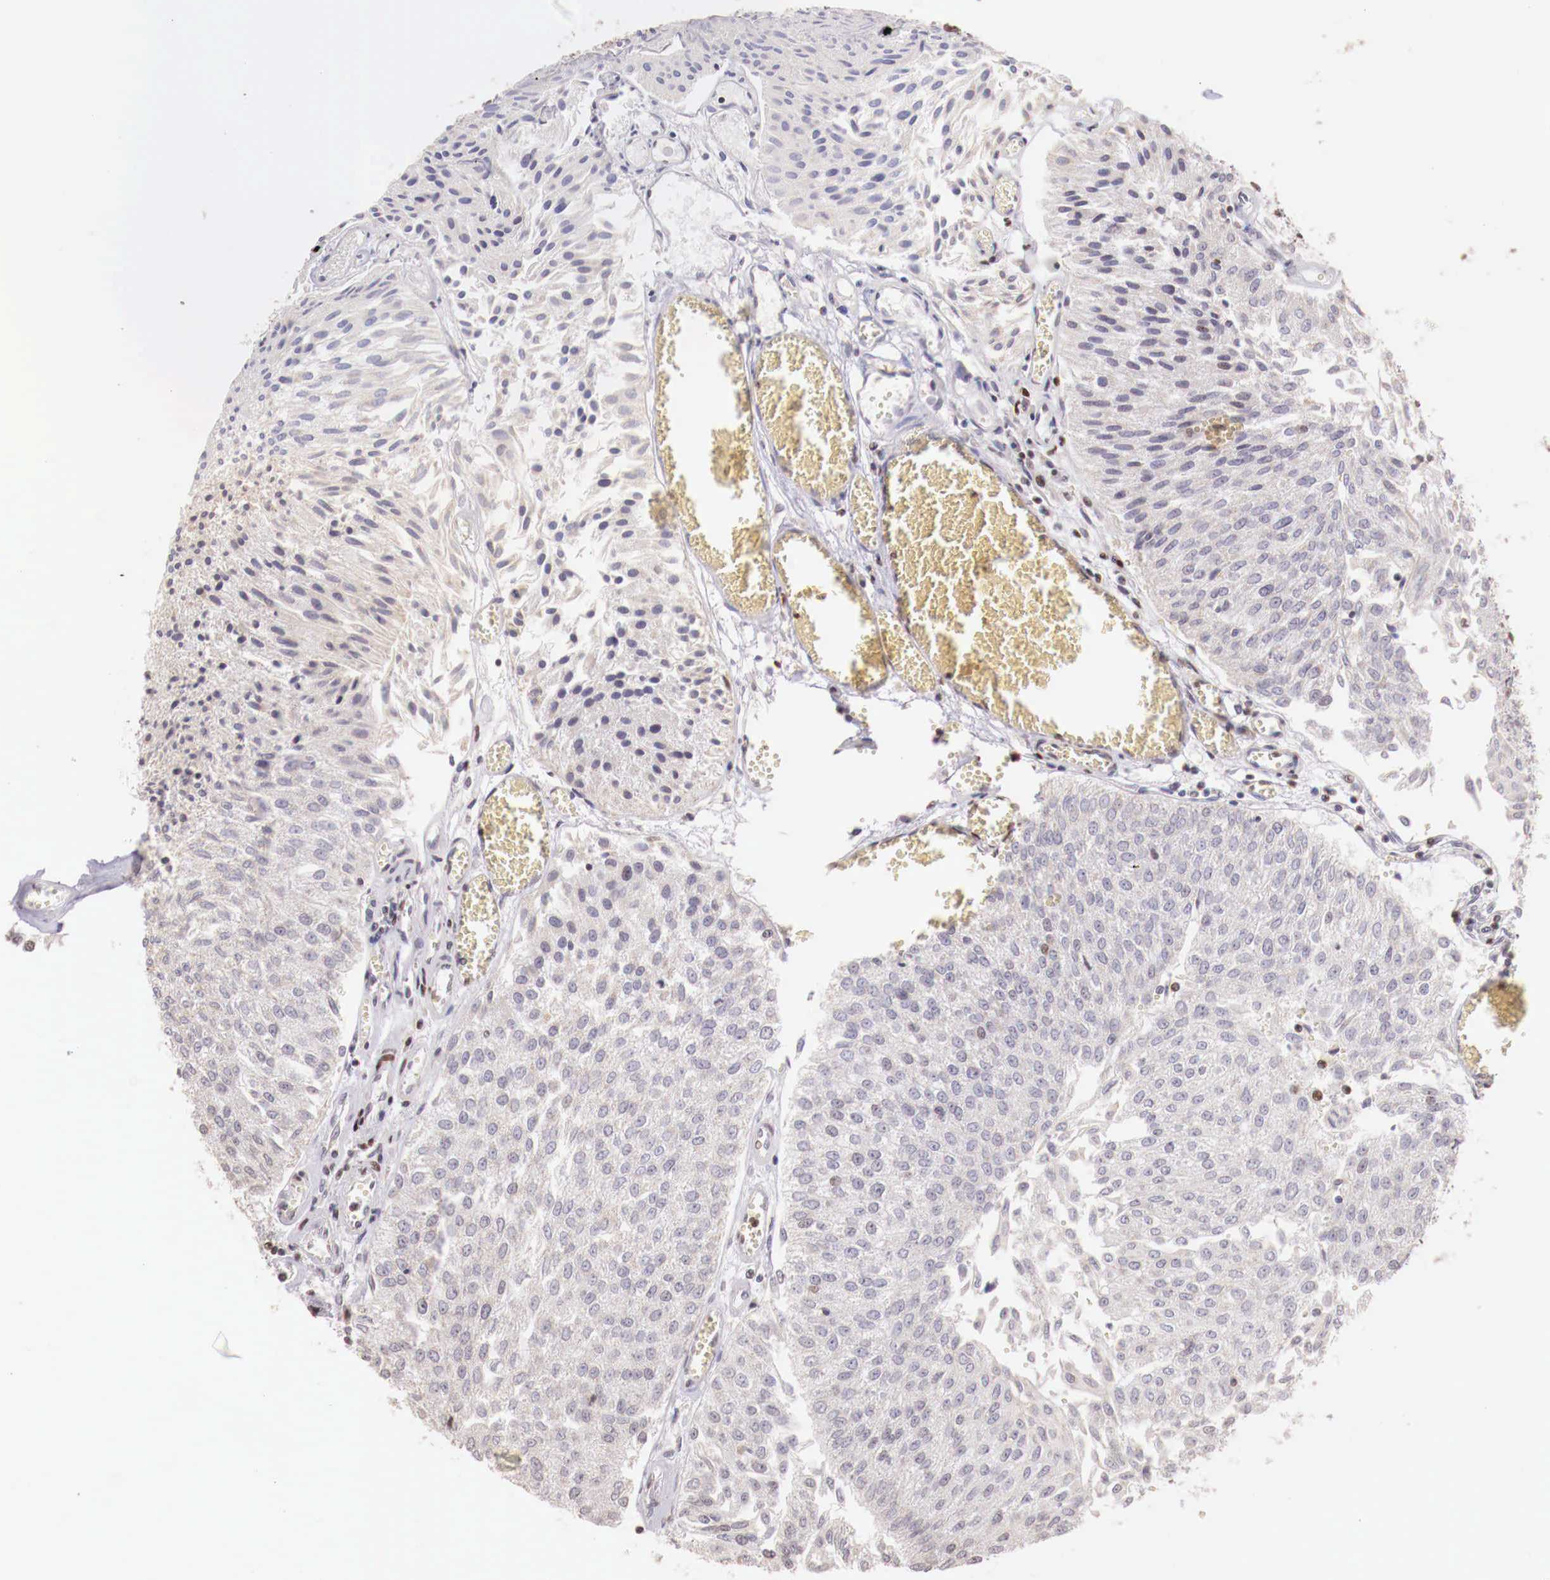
{"staining": {"intensity": "negative", "quantity": "none", "location": "none"}, "tissue": "urothelial cancer", "cell_type": "Tumor cells", "image_type": "cancer", "snomed": [{"axis": "morphology", "description": "Urothelial carcinoma, Low grade"}, {"axis": "topography", "description": "Urinary bladder"}], "caption": "Image shows no protein positivity in tumor cells of low-grade urothelial carcinoma tissue. Brightfield microscopy of IHC stained with DAB (3,3'-diaminobenzidine) (brown) and hematoxylin (blue), captured at high magnification.", "gene": "SP1", "patient": {"sex": "male", "age": 86}}